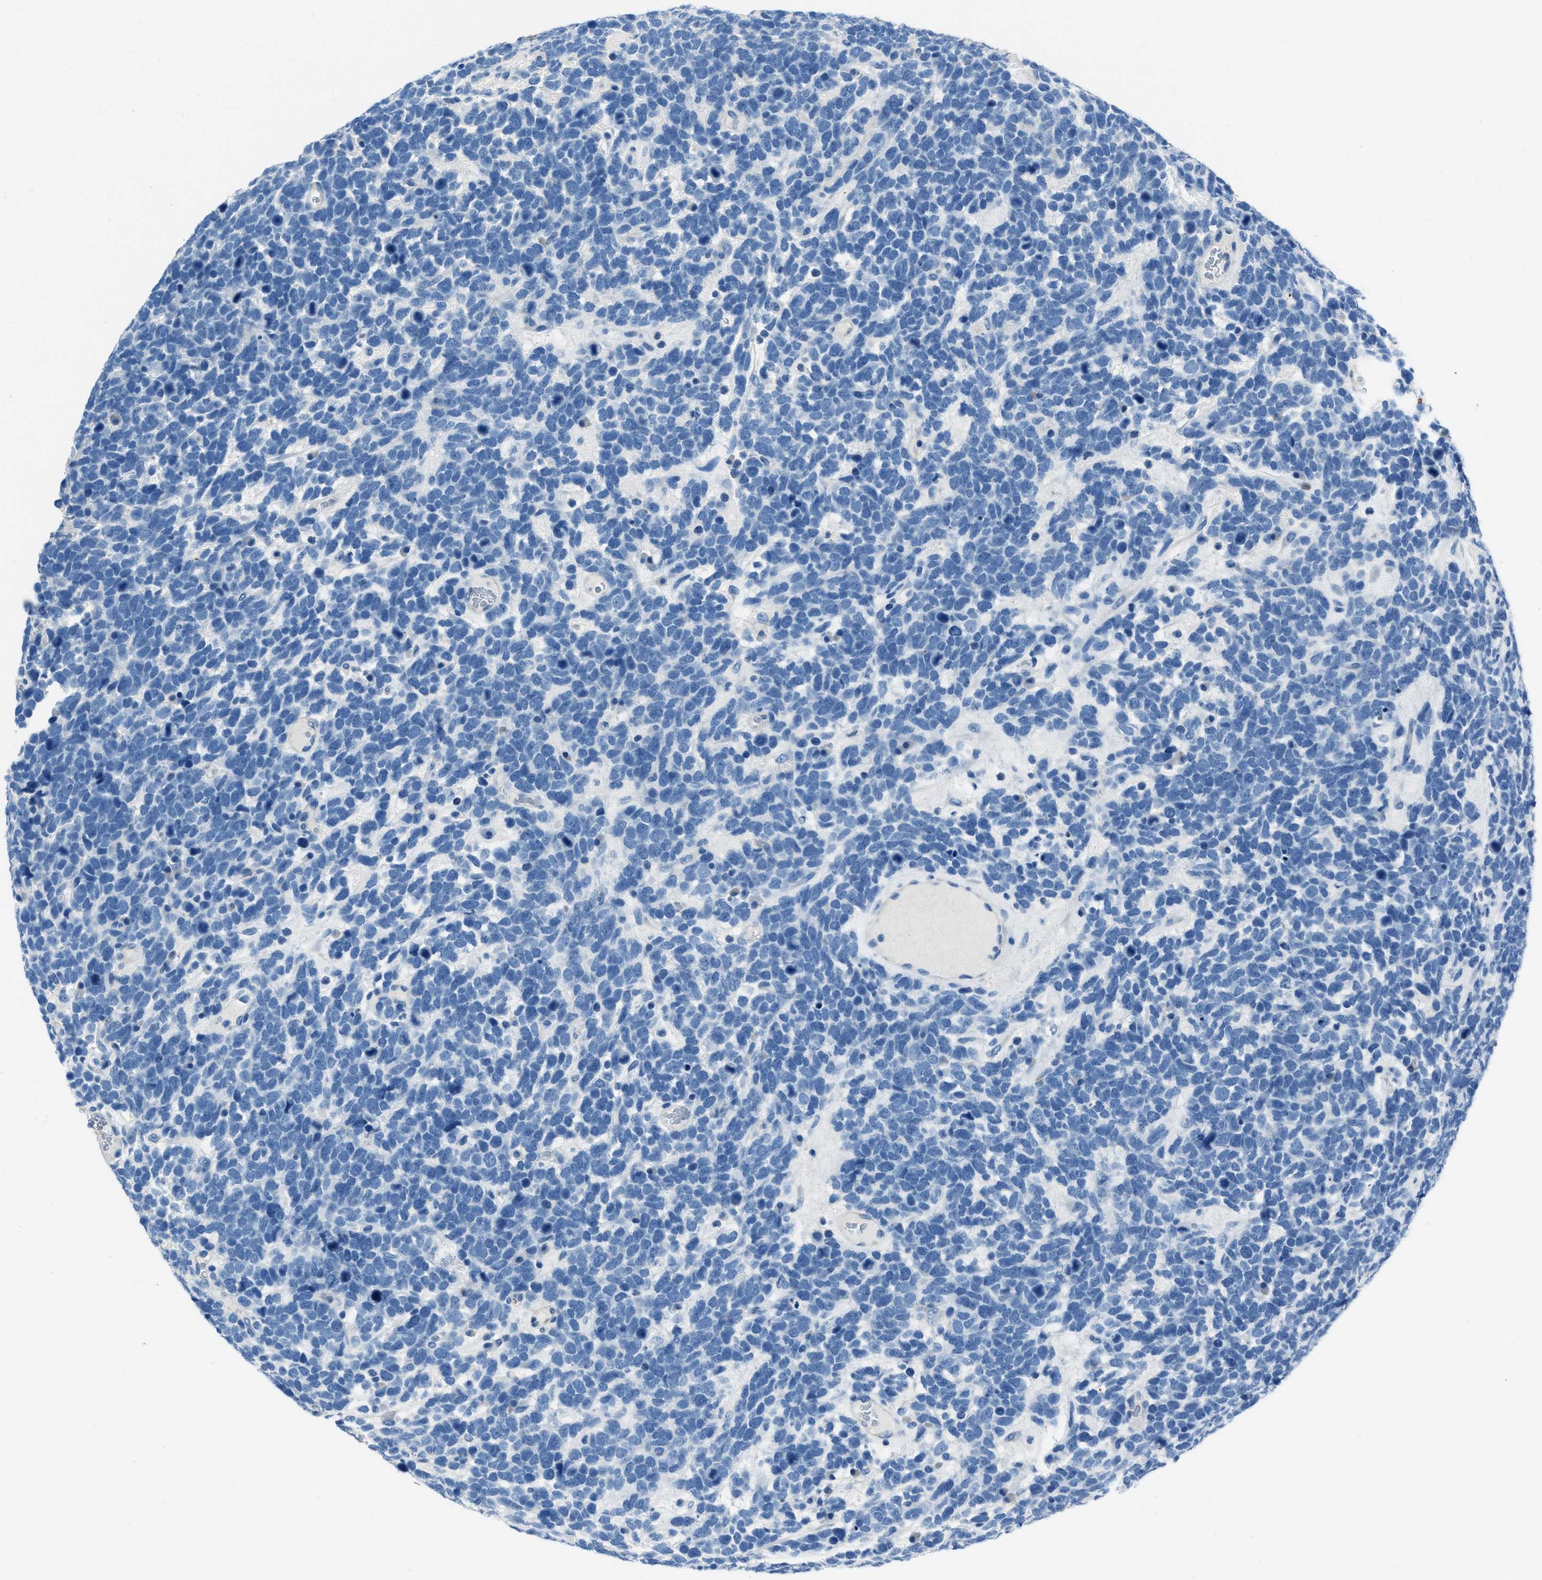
{"staining": {"intensity": "negative", "quantity": "none", "location": "none"}, "tissue": "urothelial cancer", "cell_type": "Tumor cells", "image_type": "cancer", "snomed": [{"axis": "morphology", "description": "Urothelial carcinoma, High grade"}, {"axis": "topography", "description": "Urinary bladder"}], "caption": "This is an immunohistochemistry photomicrograph of urothelial cancer. There is no expression in tumor cells.", "gene": "AMACR", "patient": {"sex": "female", "age": 82}}